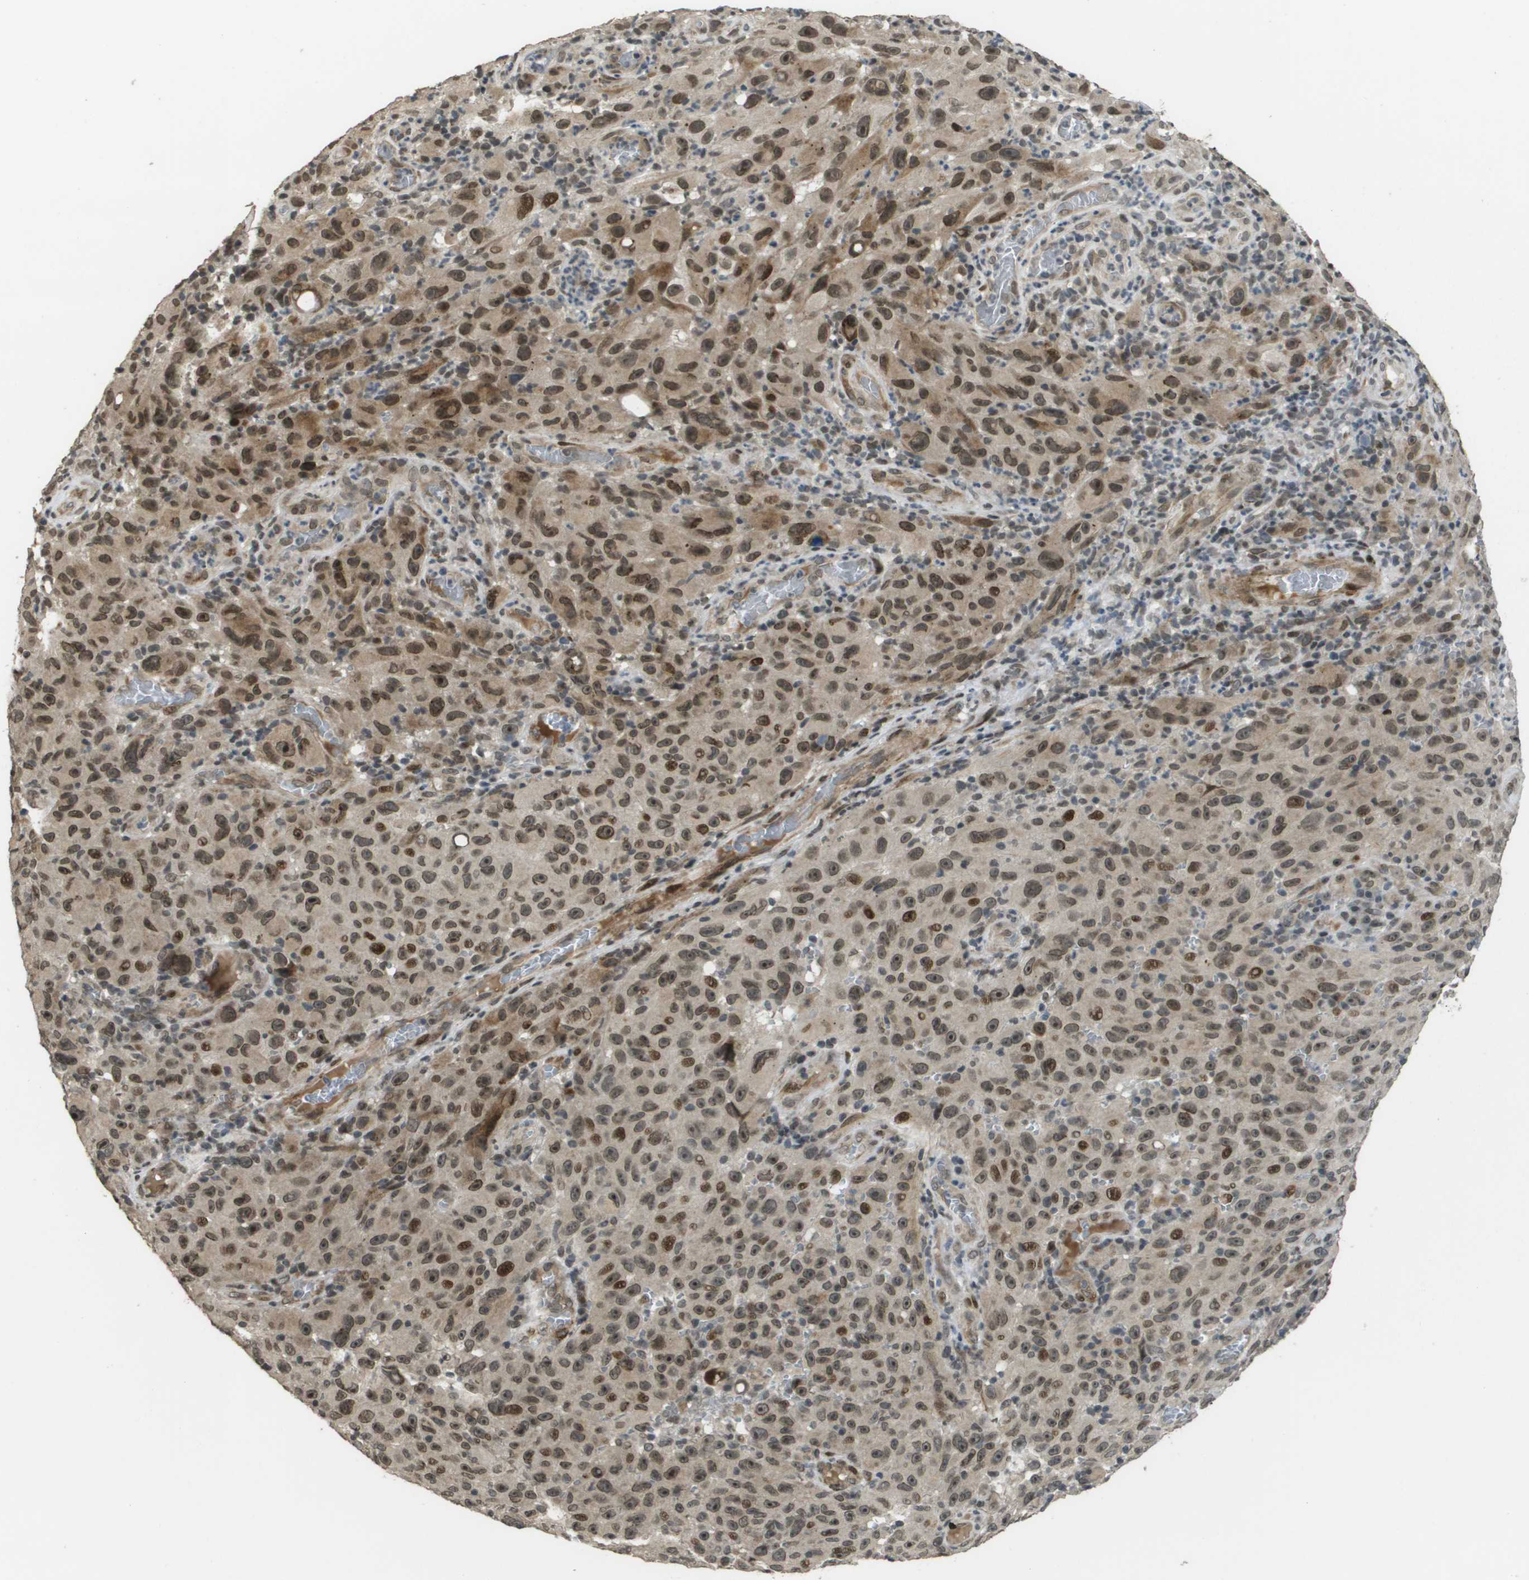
{"staining": {"intensity": "moderate", "quantity": ">75%", "location": "cytoplasmic/membranous,nuclear"}, "tissue": "melanoma", "cell_type": "Tumor cells", "image_type": "cancer", "snomed": [{"axis": "morphology", "description": "Malignant melanoma, NOS"}, {"axis": "topography", "description": "Skin"}], "caption": "High-power microscopy captured an IHC photomicrograph of malignant melanoma, revealing moderate cytoplasmic/membranous and nuclear expression in approximately >75% of tumor cells.", "gene": "KAT5", "patient": {"sex": "female", "age": 82}}